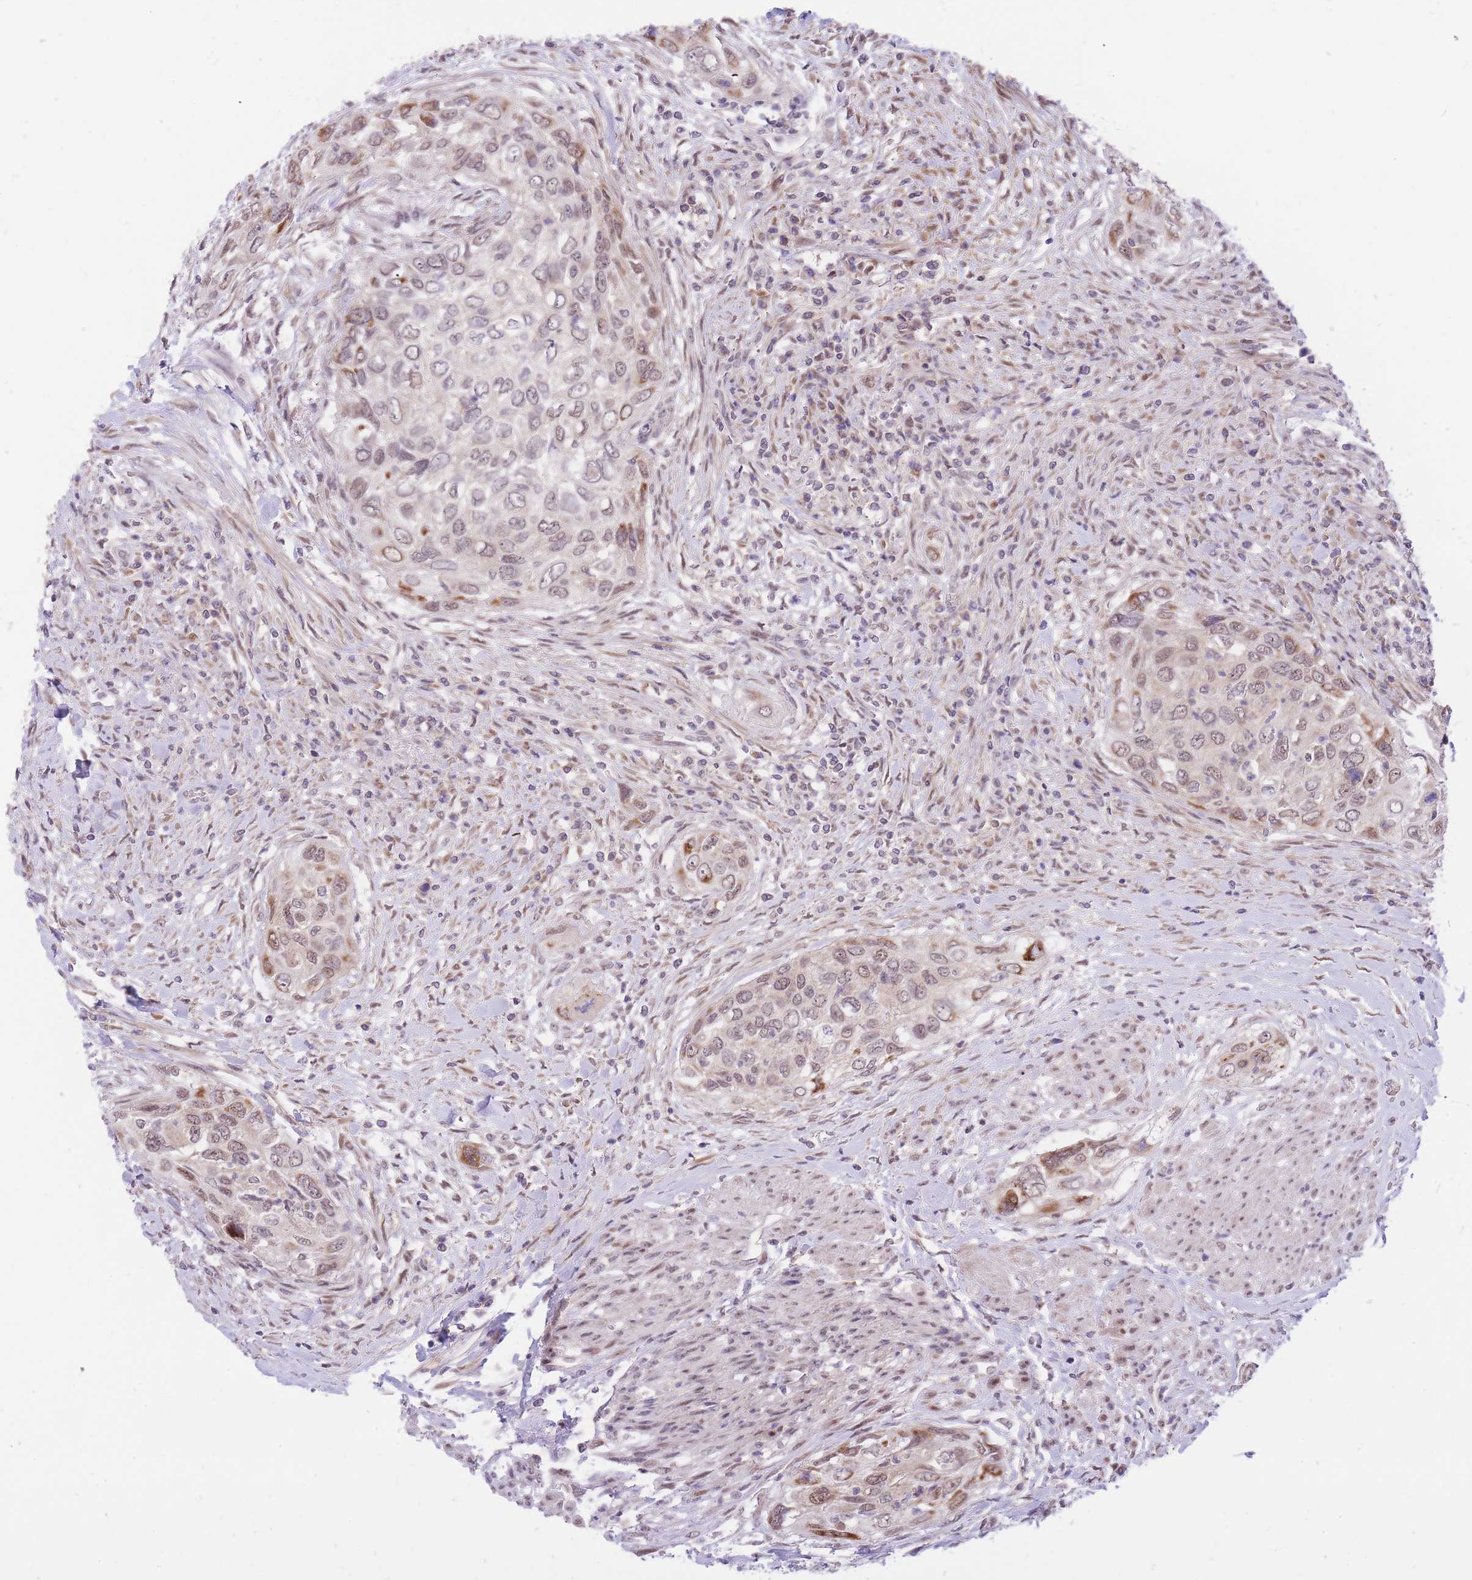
{"staining": {"intensity": "moderate", "quantity": "<25%", "location": "cytoplasmic/membranous,nuclear"}, "tissue": "urothelial cancer", "cell_type": "Tumor cells", "image_type": "cancer", "snomed": [{"axis": "morphology", "description": "Urothelial carcinoma, High grade"}, {"axis": "topography", "description": "Urinary bladder"}], "caption": "A high-resolution micrograph shows immunohistochemistry (IHC) staining of urothelial cancer, which exhibits moderate cytoplasmic/membranous and nuclear staining in approximately <25% of tumor cells.", "gene": "MINDY2", "patient": {"sex": "female", "age": 60}}